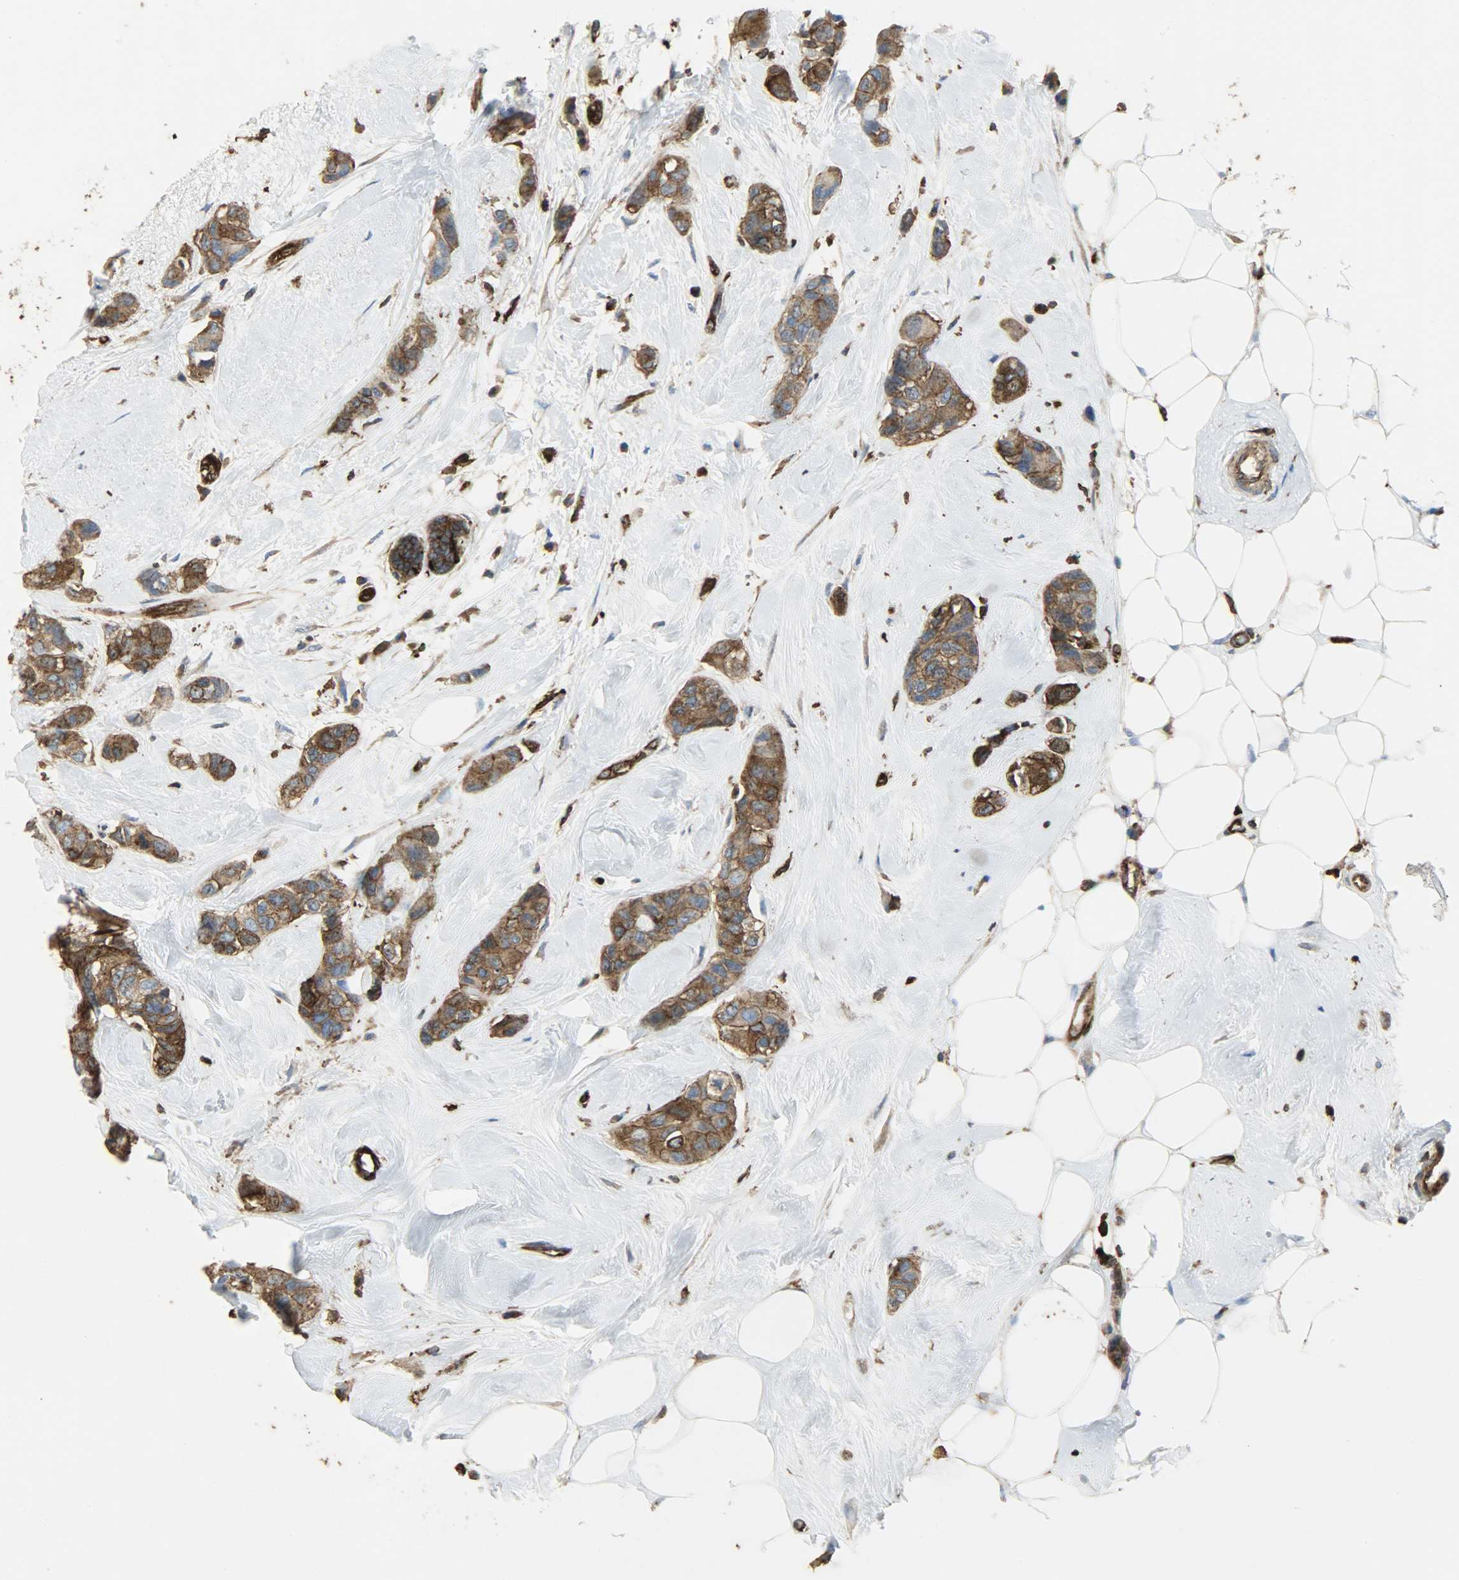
{"staining": {"intensity": "strong", "quantity": ">75%", "location": "cytoplasmic/membranous"}, "tissue": "breast cancer", "cell_type": "Tumor cells", "image_type": "cancer", "snomed": [{"axis": "morphology", "description": "Duct carcinoma"}, {"axis": "topography", "description": "Breast"}], "caption": "This photomicrograph demonstrates immunohistochemistry staining of infiltrating ductal carcinoma (breast), with high strong cytoplasmic/membranous staining in approximately >75% of tumor cells.", "gene": "VASP", "patient": {"sex": "female", "age": 51}}